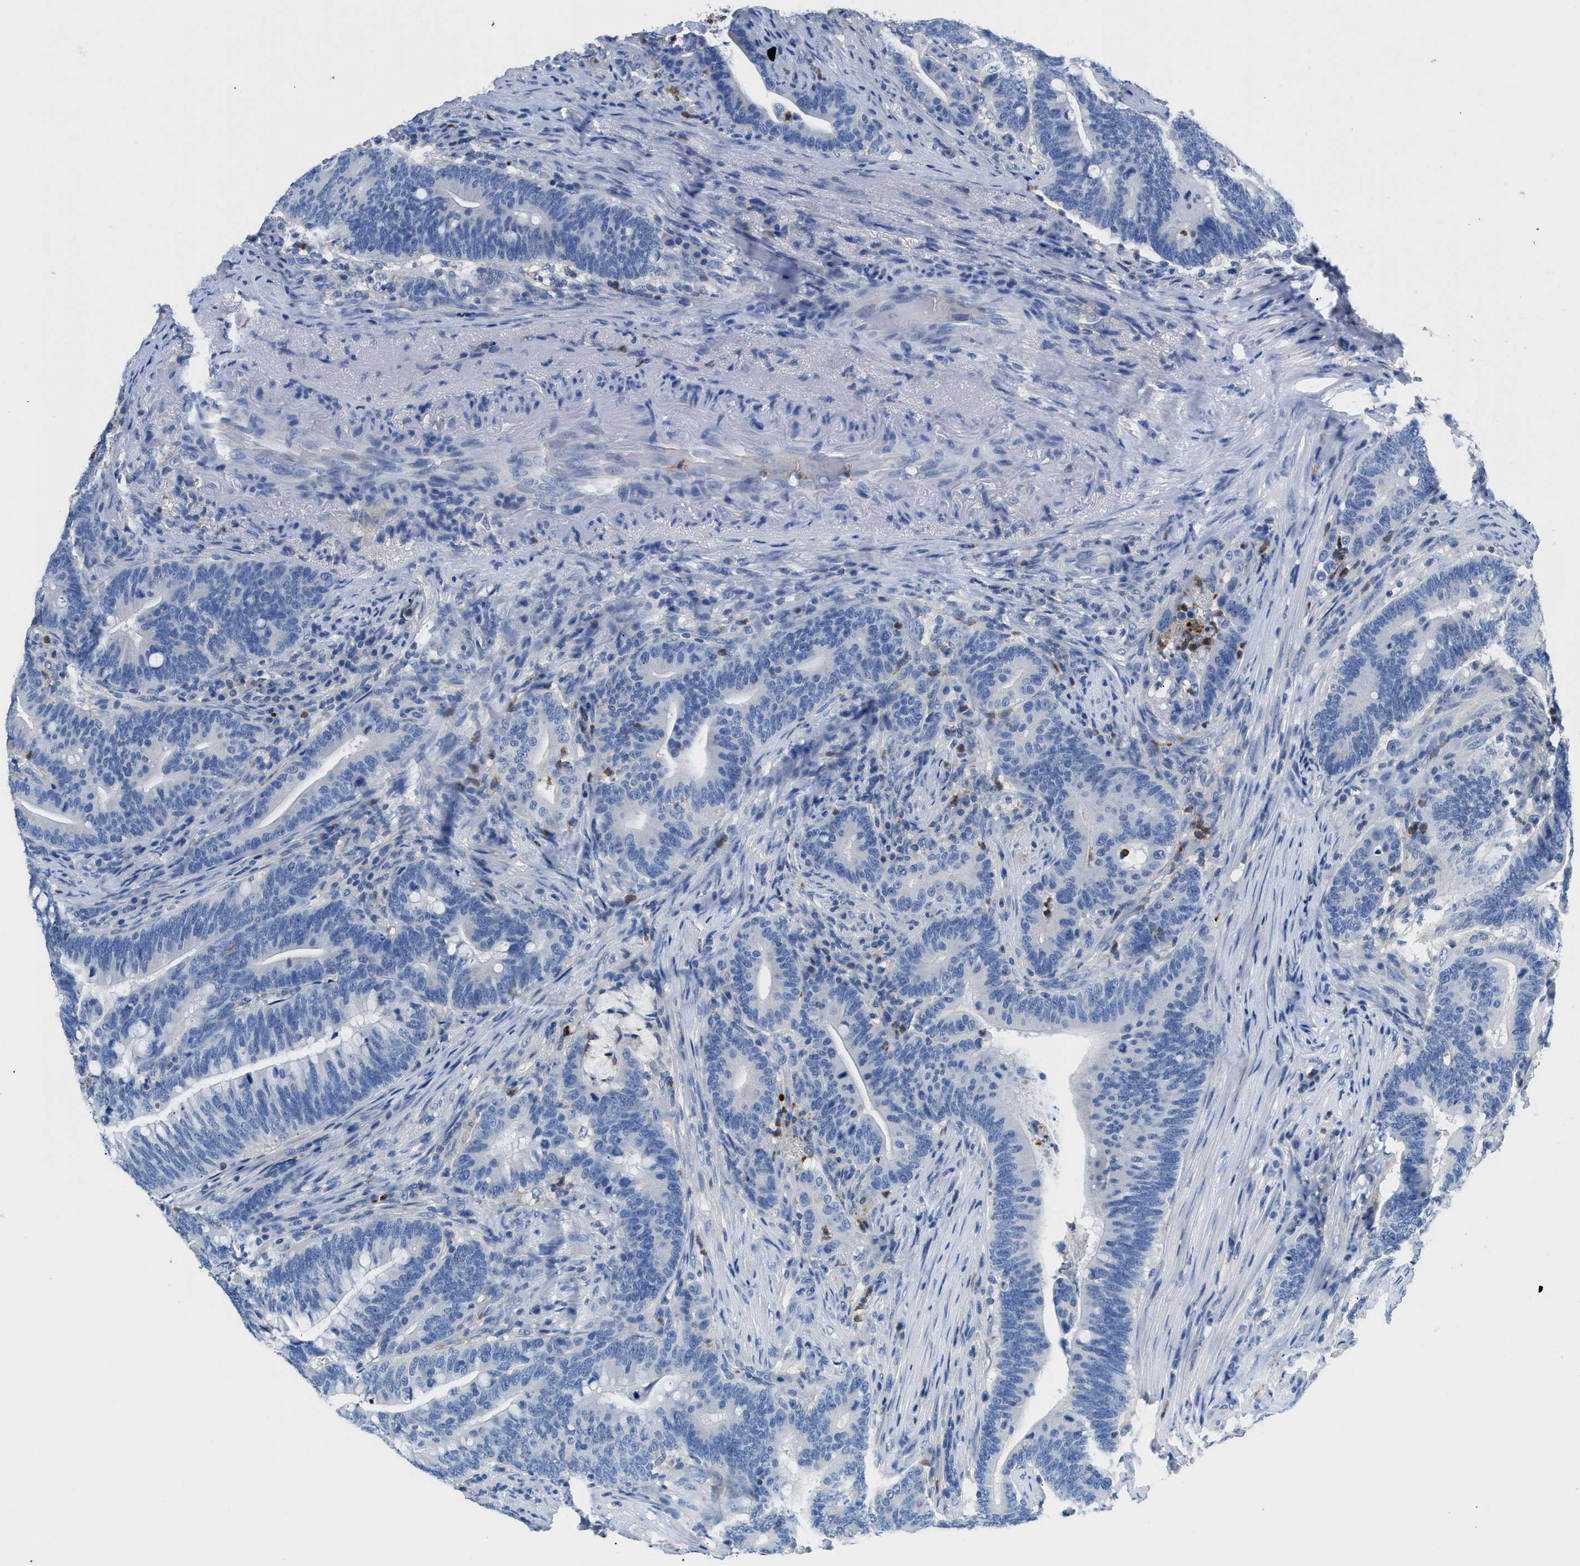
{"staining": {"intensity": "negative", "quantity": "none", "location": "none"}, "tissue": "colorectal cancer", "cell_type": "Tumor cells", "image_type": "cancer", "snomed": [{"axis": "morphology", "description": "Normal tissue, NOS"}, {"axis": "morphology", "description": "Adenocarcinoma, NOS"}, {"axis": "topography", "description": "Colon"}], "caption": "The micrograph exhibits no staining of tumor cells in adenocarcinoma (colorectal). Brightfield microscopy of immunohistochemistry stained with DAB (3,3'-diaminobenzidine) (brown) and hematoxylin (blue), captured at high magnification.", "gene": "NEB", "patient": {"sex": "female", "age": 66}}